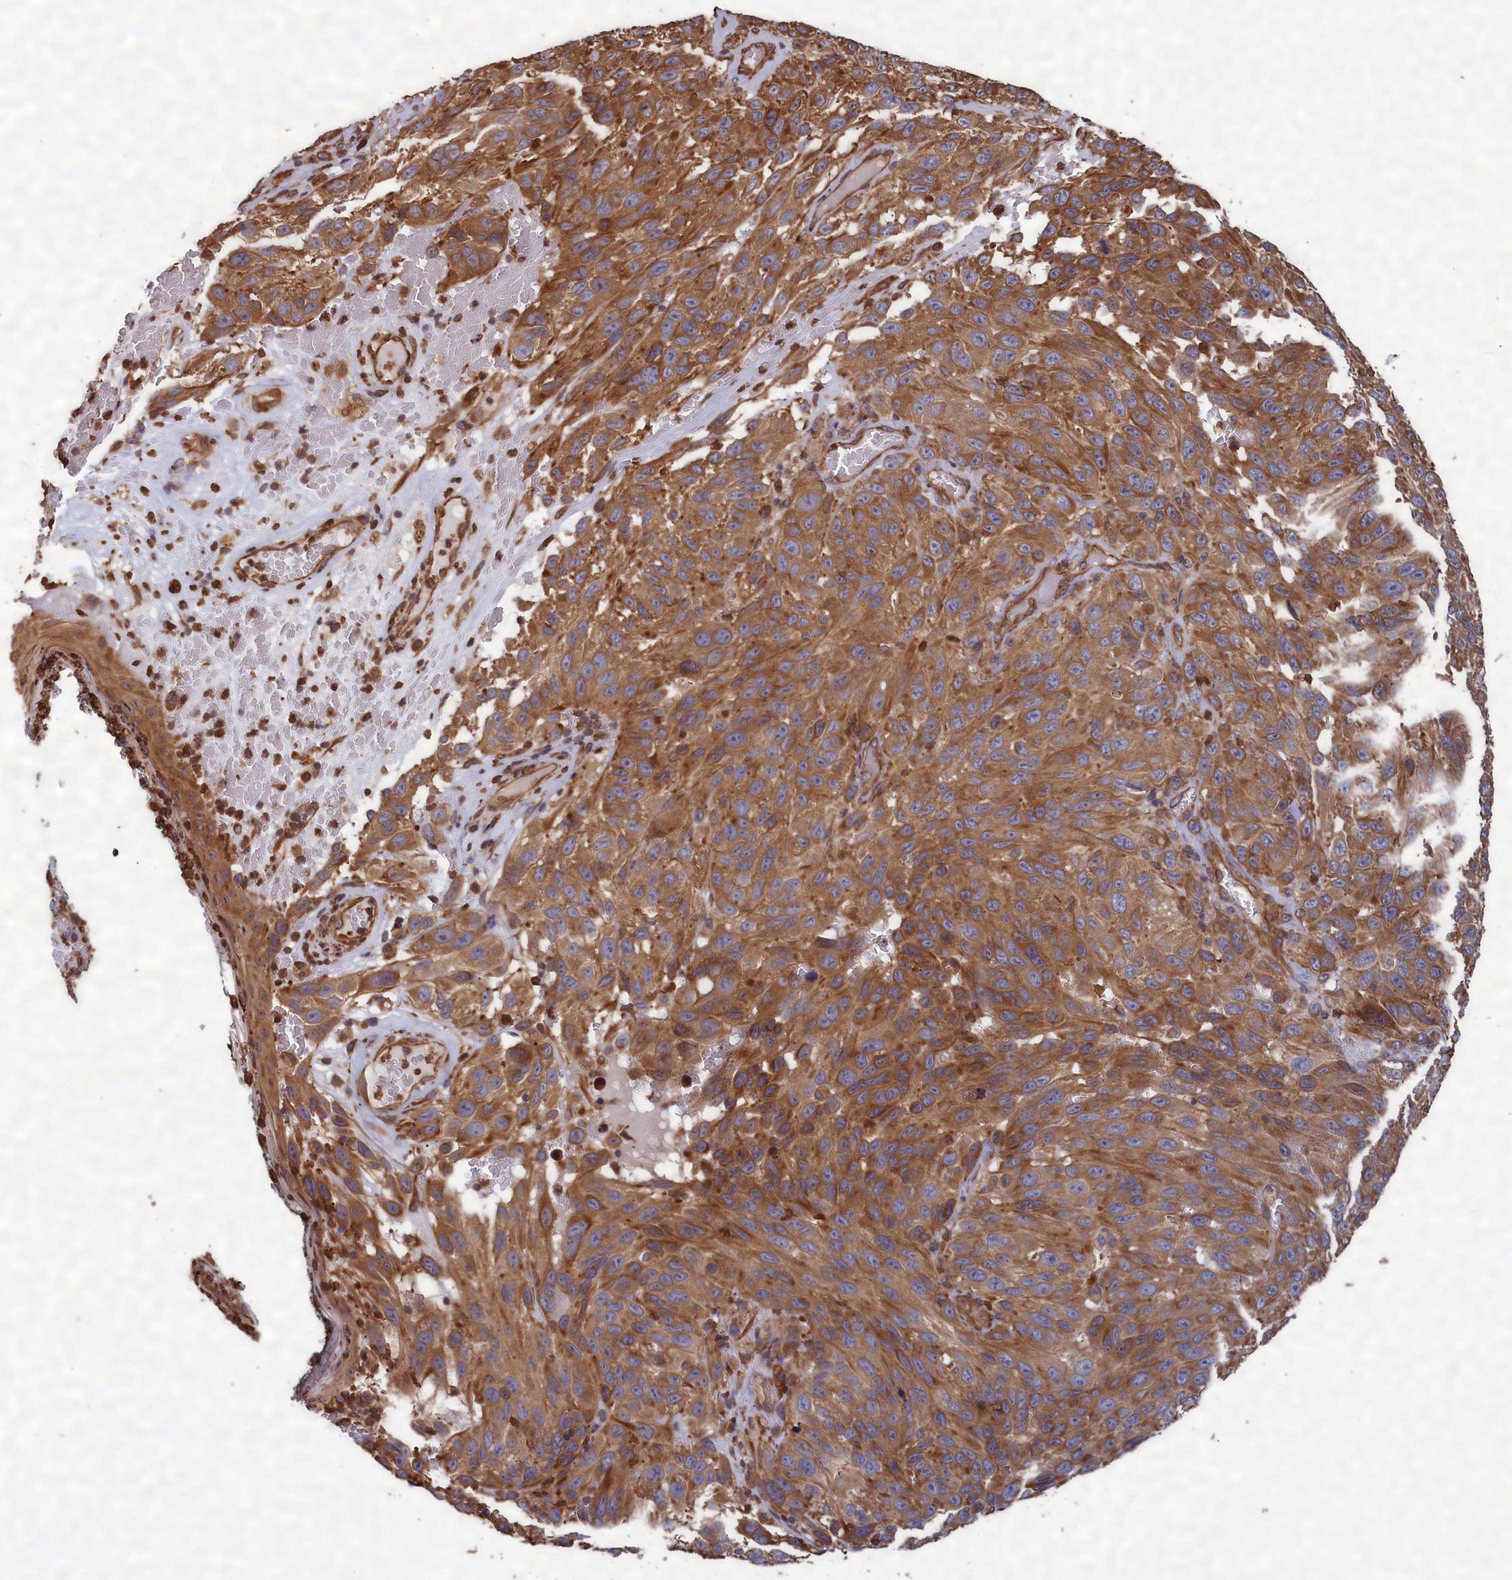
{"staining": {"intensity": "moderate", "quantity": ">75%", "location": "cytoplasmic/membranous"}, "tissue": "melanoma", "cell_type": "Tumor cells", "image_type": "cancer", "snomed": [{"axis": "morphology", "description": "Malignant melanoma, NOS"}, {"axis": "topography", "description": "Skin"}], "caption": "The micrograph shows a brown stain indicating the presence of a protein in the cytoplasmic/membranous of tumor cells in malignant melanoma. (IHC, brightfield microscopy, high magnification).", "gene": "CCDC124", "patient": {"sex": "female", "age": 96}}